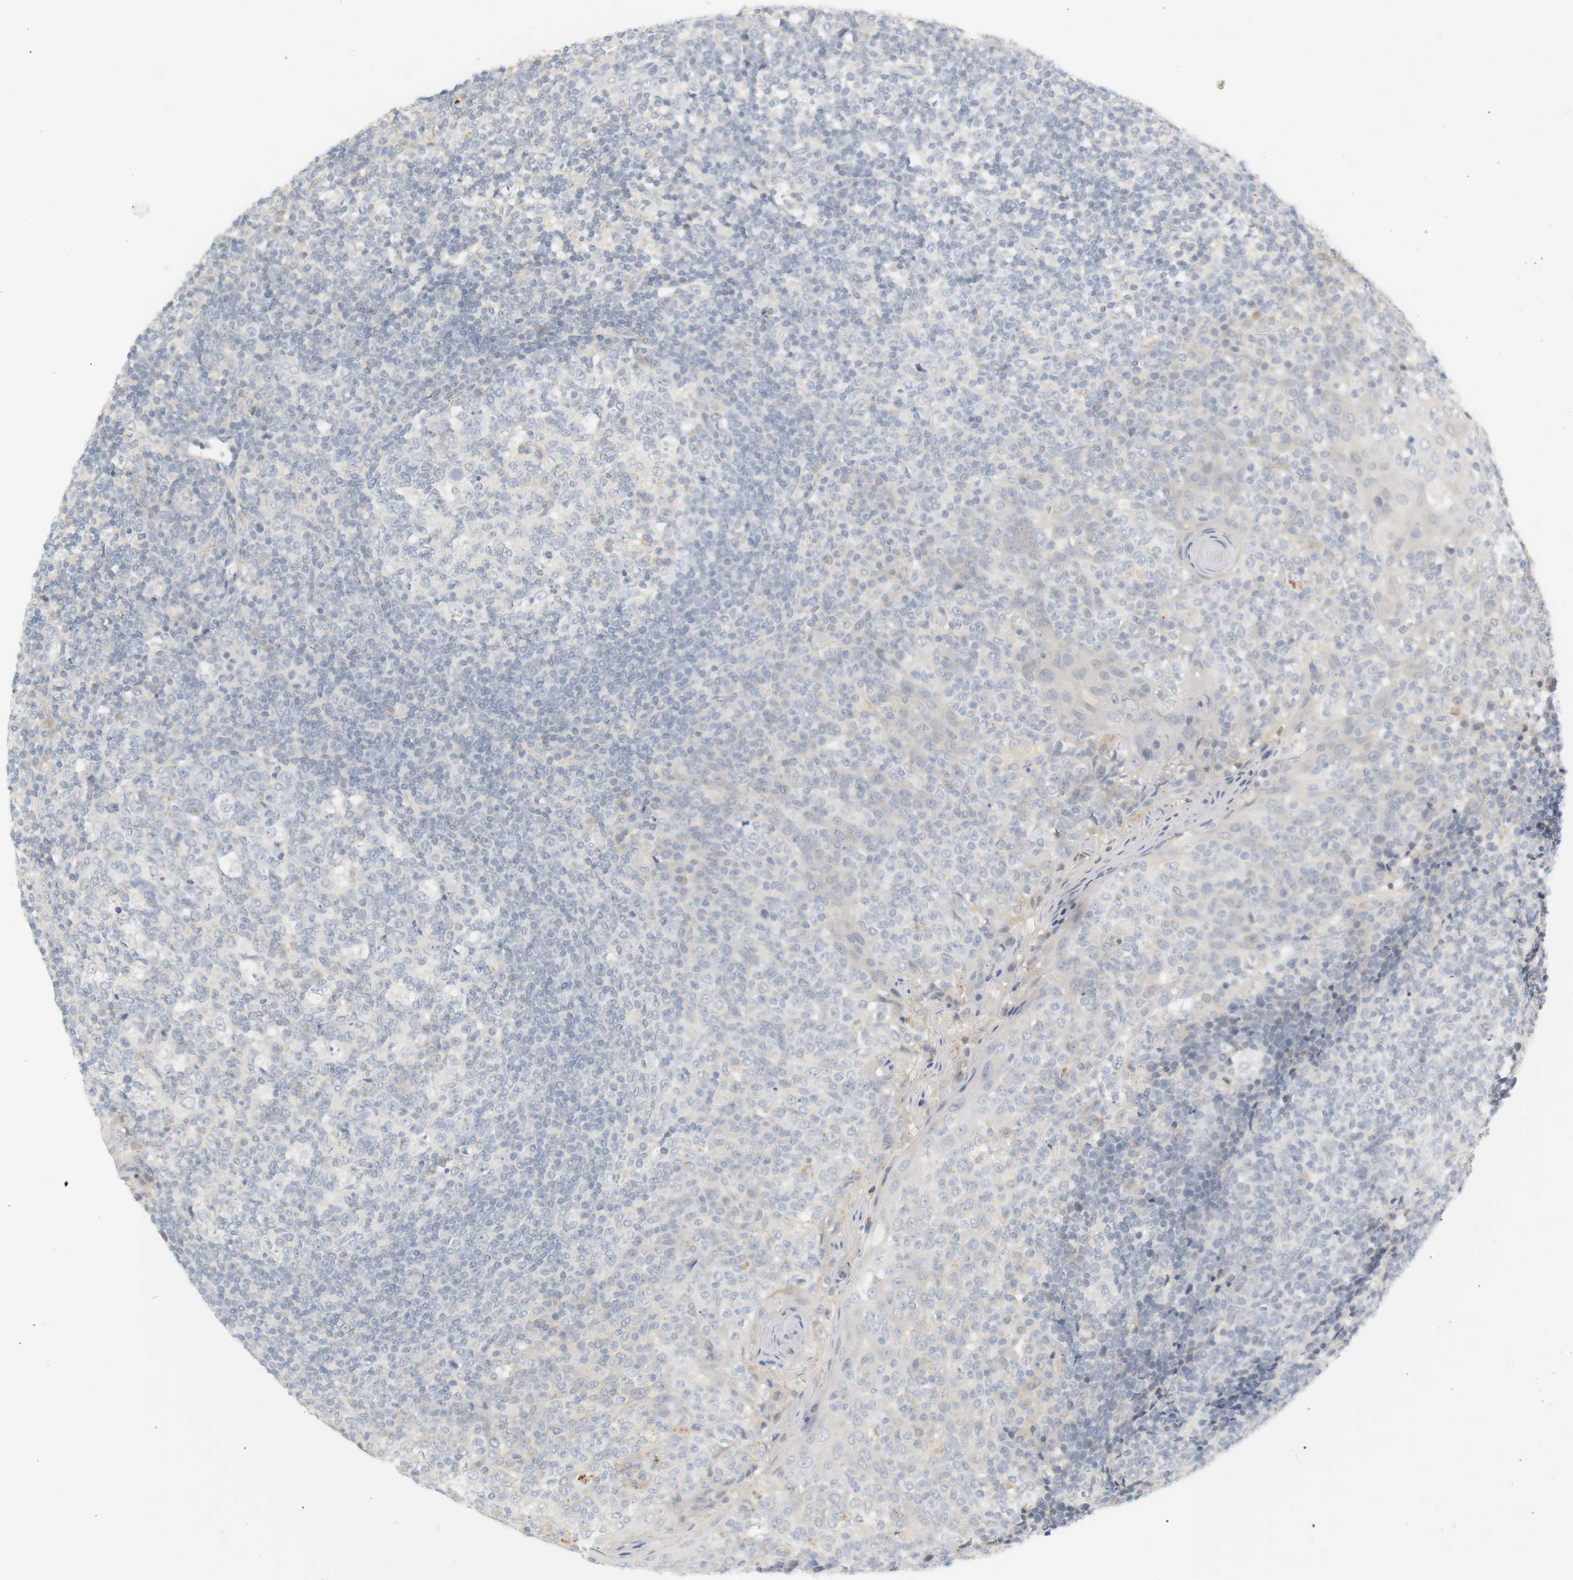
{"staining": {"intensity": "negative", "quantity": "none", "location": "none"}, "tissue": "tonsil", "cell_type": "Germinal center cells", "image_type": "normal", "snomed": [{"axis": "morphology", "description": "Normal tissue, NOS"}, {"axis": "topography", "description": "Tonsil"}], "caption": "The histopathology image reveals no significant expression in germinal center cells of tonsil. Nuclei are stained in blue.", "gene": "RTN3", "patient": {"sex": "female", "age": 19}}